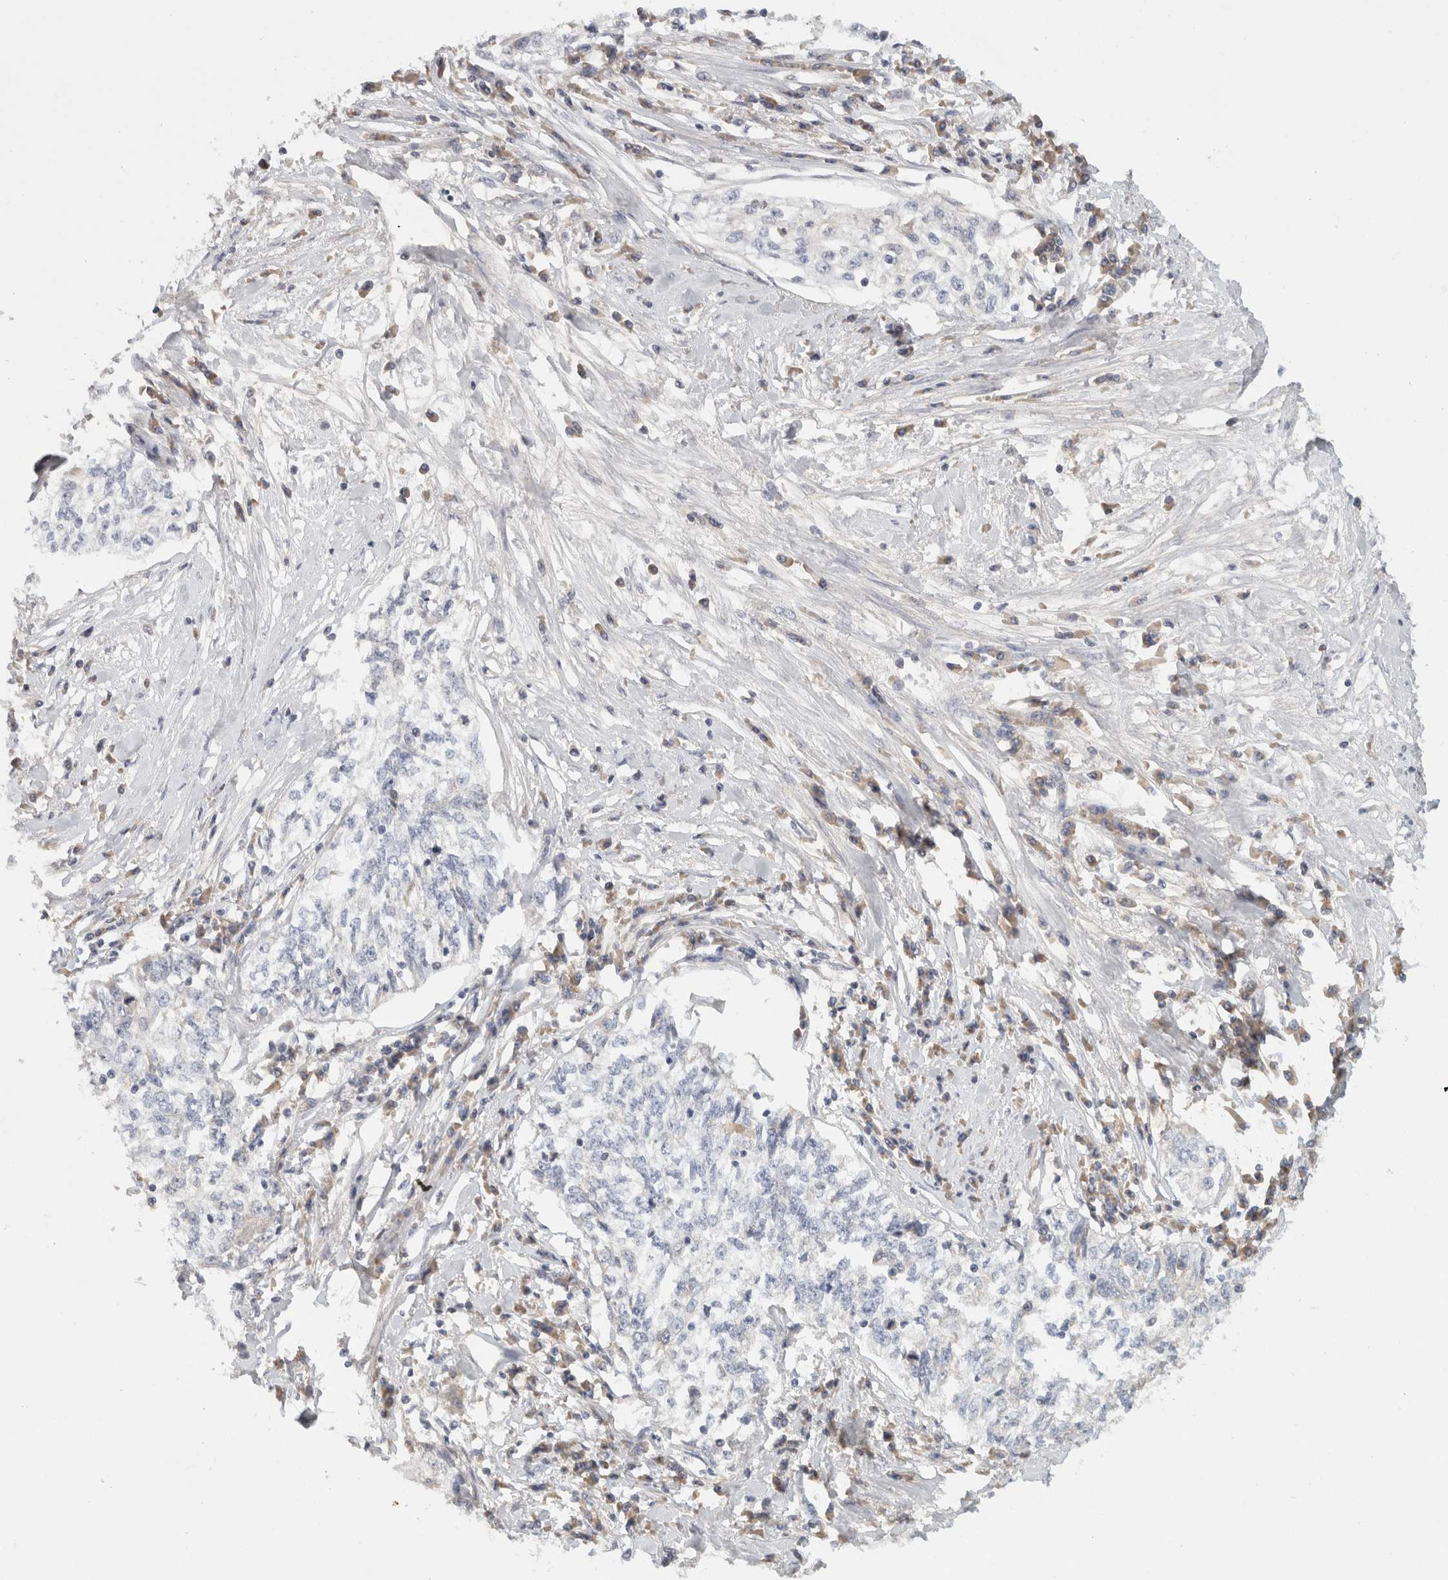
{"staining": {"intensity": "negative", "quantity": "none", "location": "none"}, "tissue": "cervical cancer", "cell_type": "Tumor cells", "image_type": "cancer", "snomed": [{"axis": "morphology", "description": "Squamous cell carcinoma, NOS"}, {"axis": "topography", "description": "Cervix"}], "caption": "An image of human cervical cancer (squamous cell carcinoma) is negative for staining in tumor cells.", "gene": "STK31", "patient": {"sex": "female", "age": 57}}